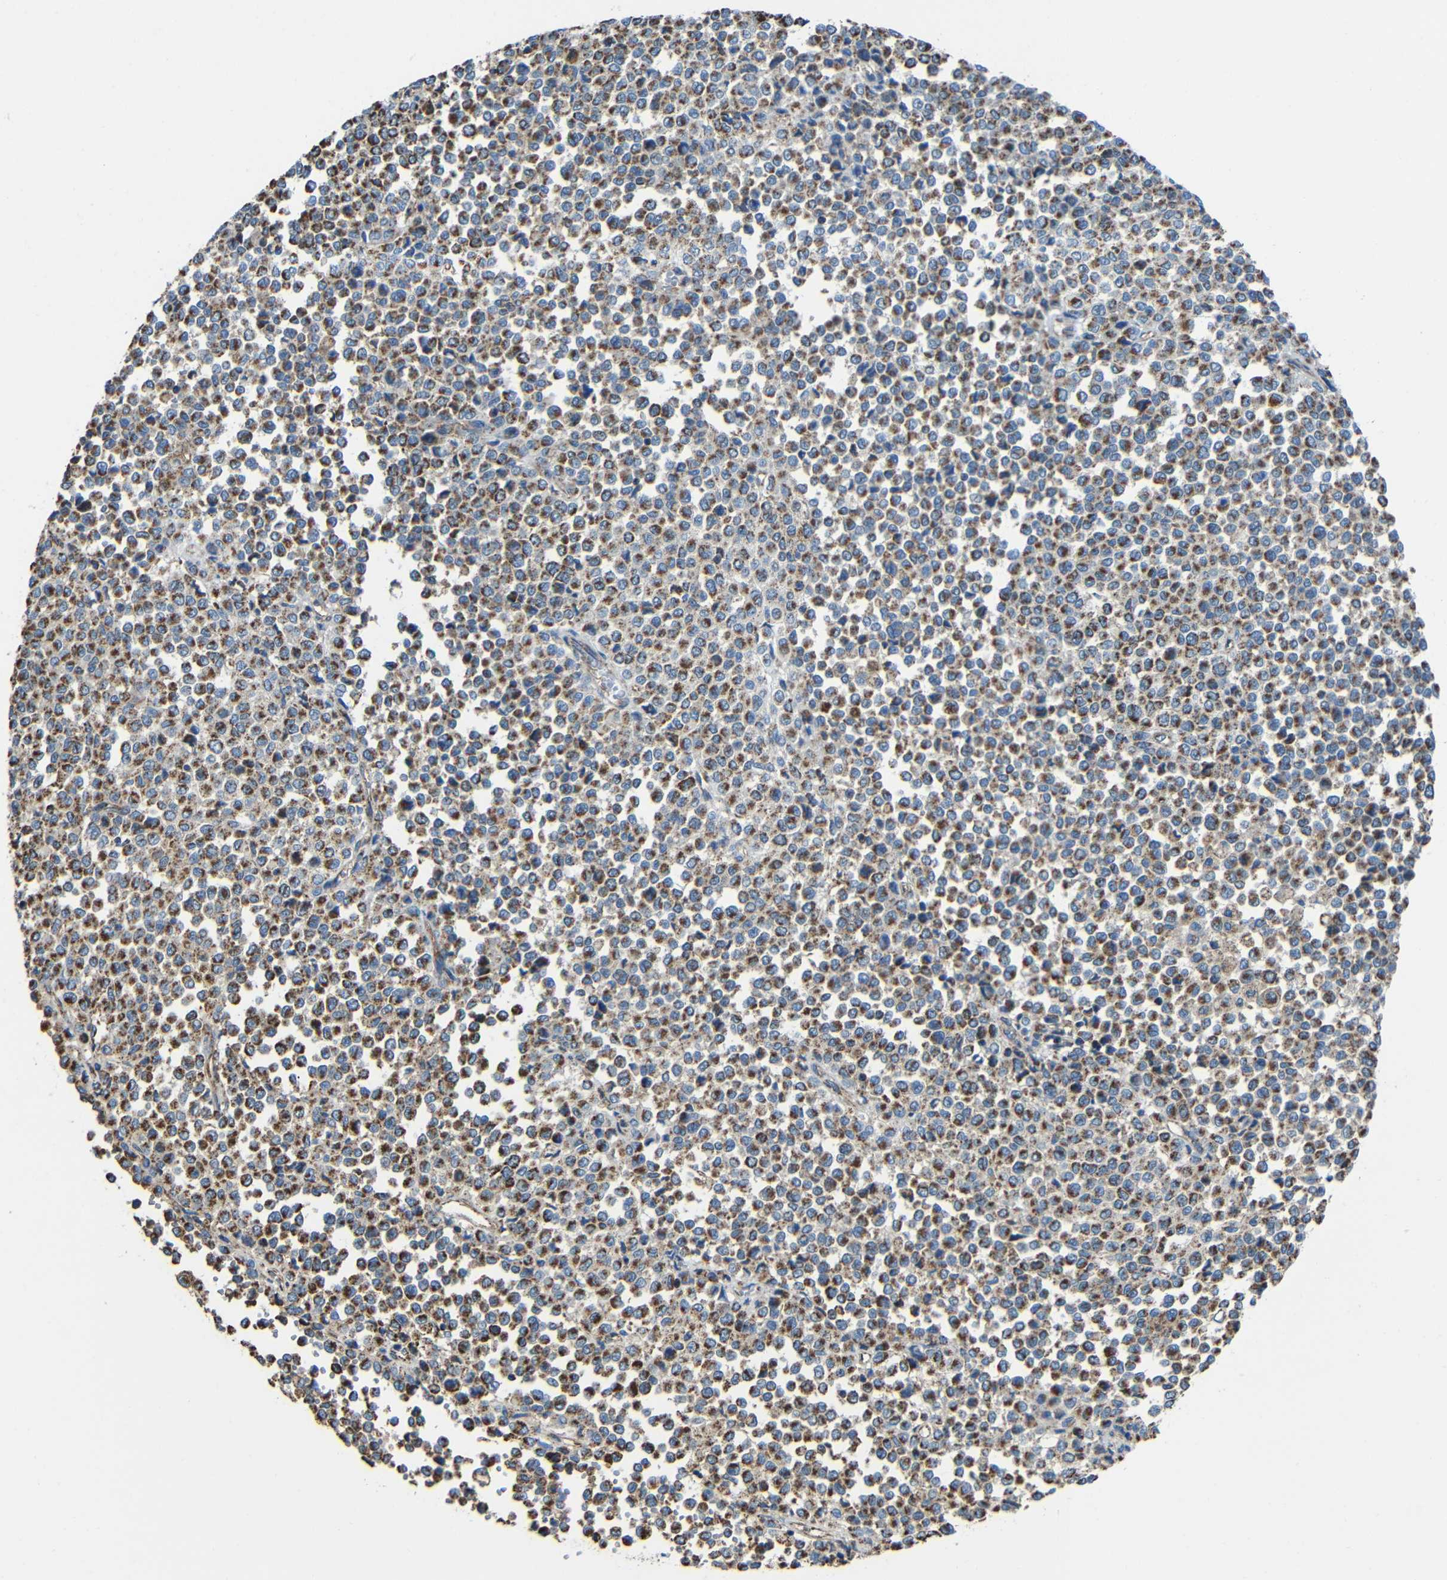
{"staining": {"intensity": "strong", "quantity": ">75%", "location": "cytoplasmic/membranous"}, "tissue": "melanoma", "cell_type": "Tumor cells", "image_type": "cancer", "snomed": [{"axis": "morphology", "description": "Malignant melanoma, Metastatic site"}, {"axis": "topography", "description": "Pancreas"}], "caption": "Protein analysis of melanoma tissue displays strong cytoplasmic/membranous expression in approximately >75% of tumor cells.", "gene": "INTS6L", "patient": {"sex": "female", "age": 30}}